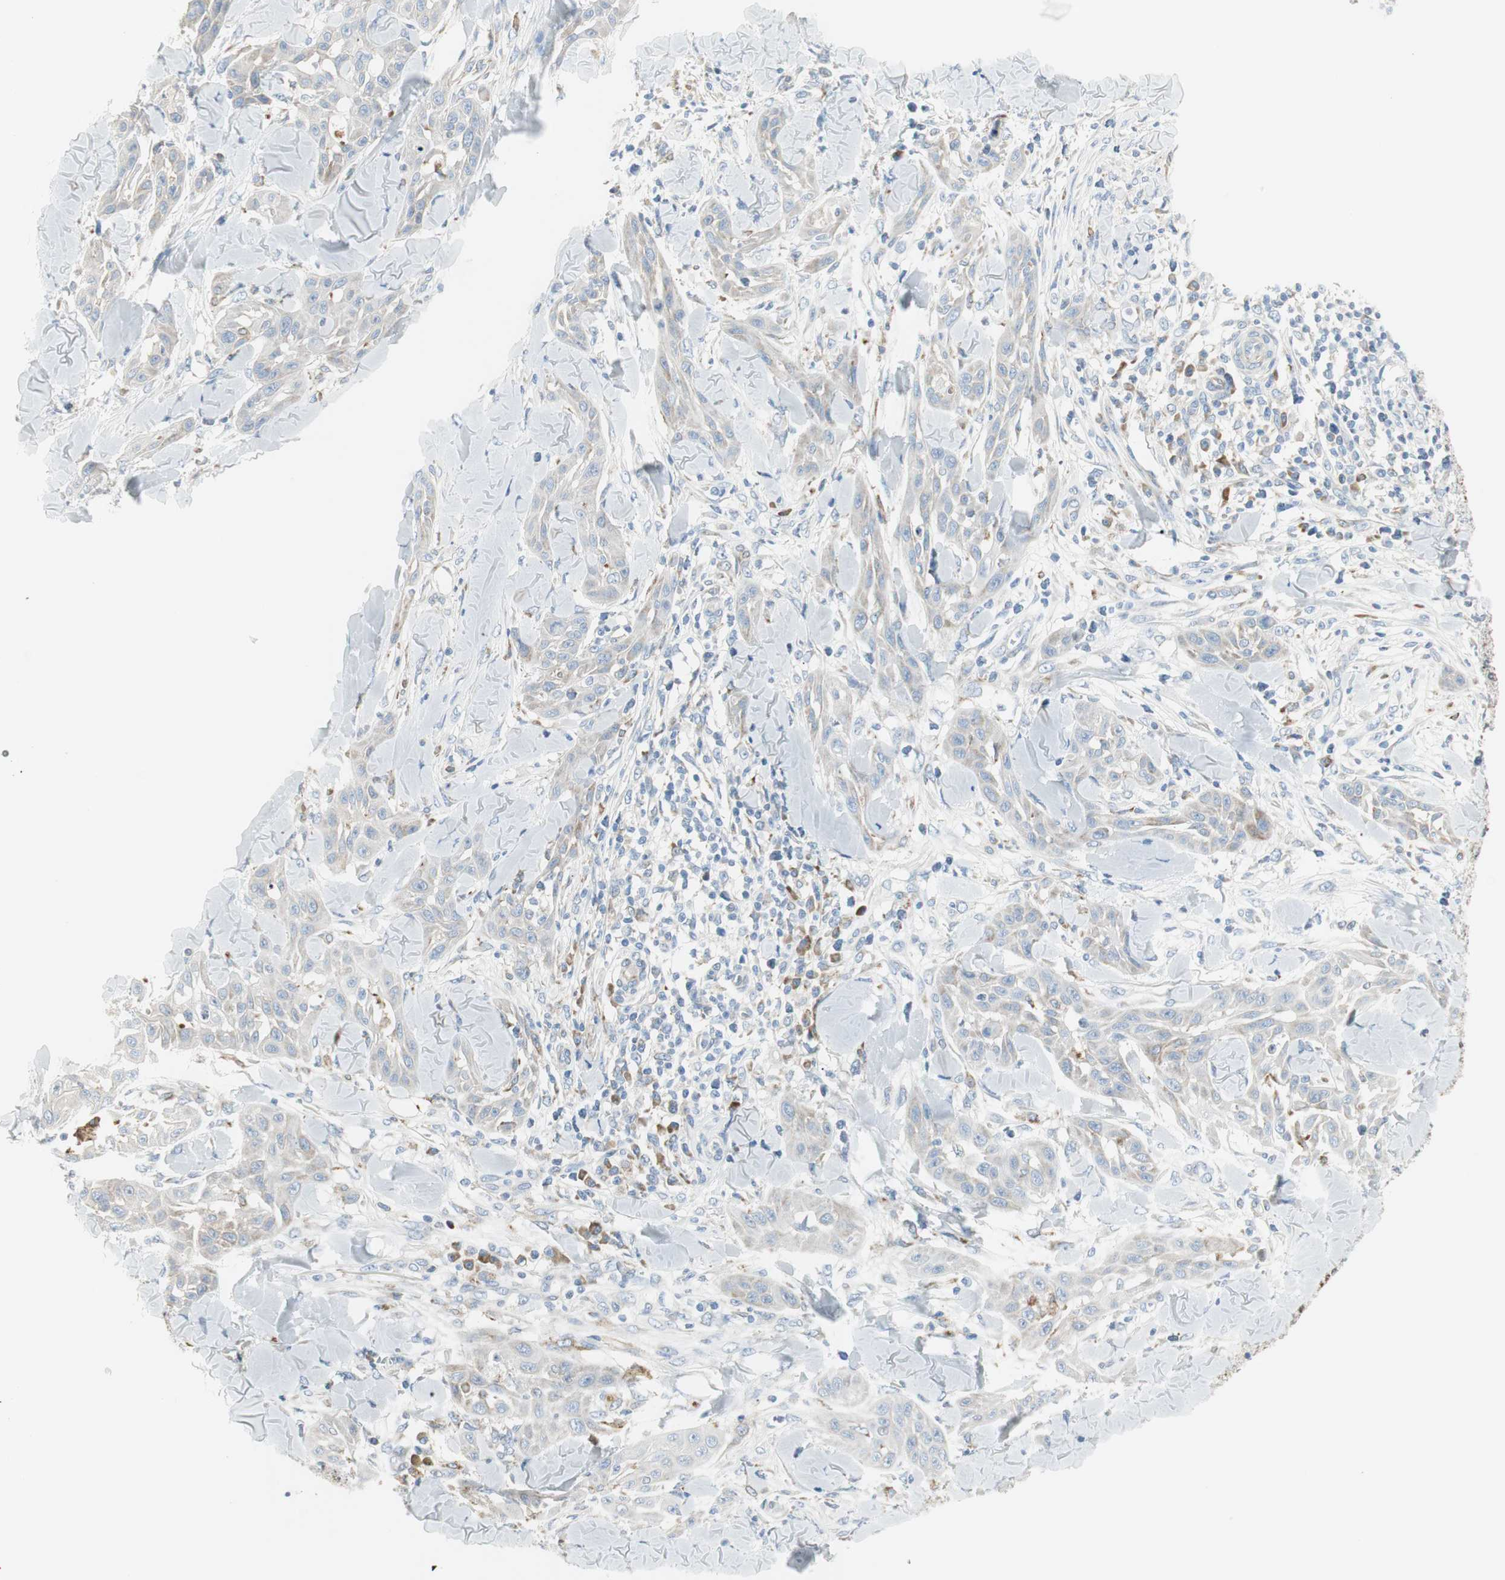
{"staining": {"intensity": "negative", "quantity": "none", "location": "none"}, "tissue": "skin cancer", "cell_type": "Tumor cells", "image_type": "cancer", "snomed": [{"axis": "morphology", "description": "Squamous cell carcinoma, NOS"}, {"axis": "topography", "description": "Skin"}], "caption": "Tumor cells show no significant positivity in skin squamous cell carcinoma.", "gene": "TNFSF11", "patient": {"sex": "male", "age": 24}}